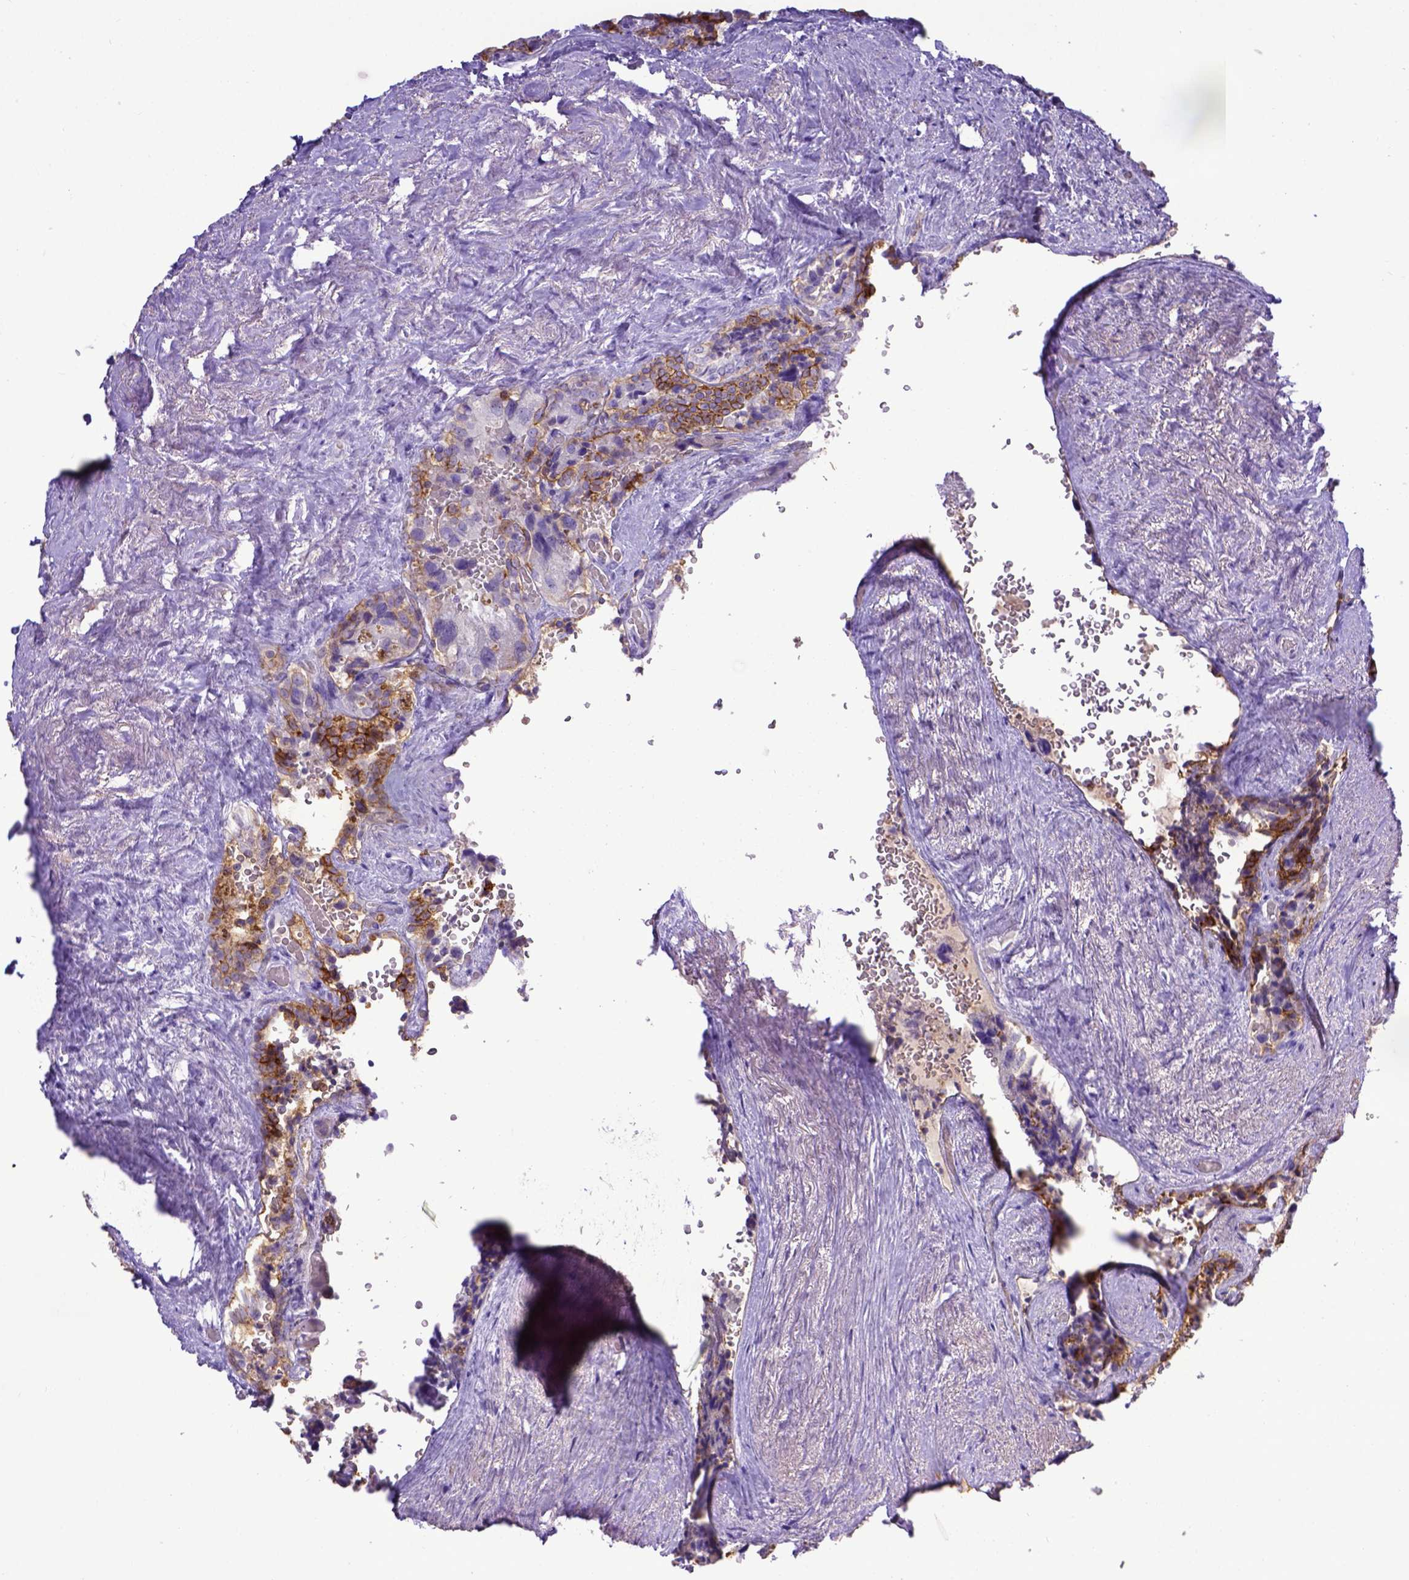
{"staining": {"intensity": "moderate", "quantity": "25%-75%", "location": "cytoplasmic/membranous"}, "tissue": "seminal vesicle", "cell_type": "Glandular cells", "image_type": "normal", "snomed": [{"axis": "morphology", "description": "Normal tissue, NOS"}, {"axis": "topography", "description": "Seminal veicle"}], "caption": "This photomicrograph reveals benign seminal vesicle stained with immunohistochemistry (IHC) to label a protein in brown. The cytoplasmic/membranous of glandular cells show moderate positivity for the protein. Nuclei are counter-stained blue.", "gene": "BTN1A1", "patient": {"sex": "male", "age": 69}}